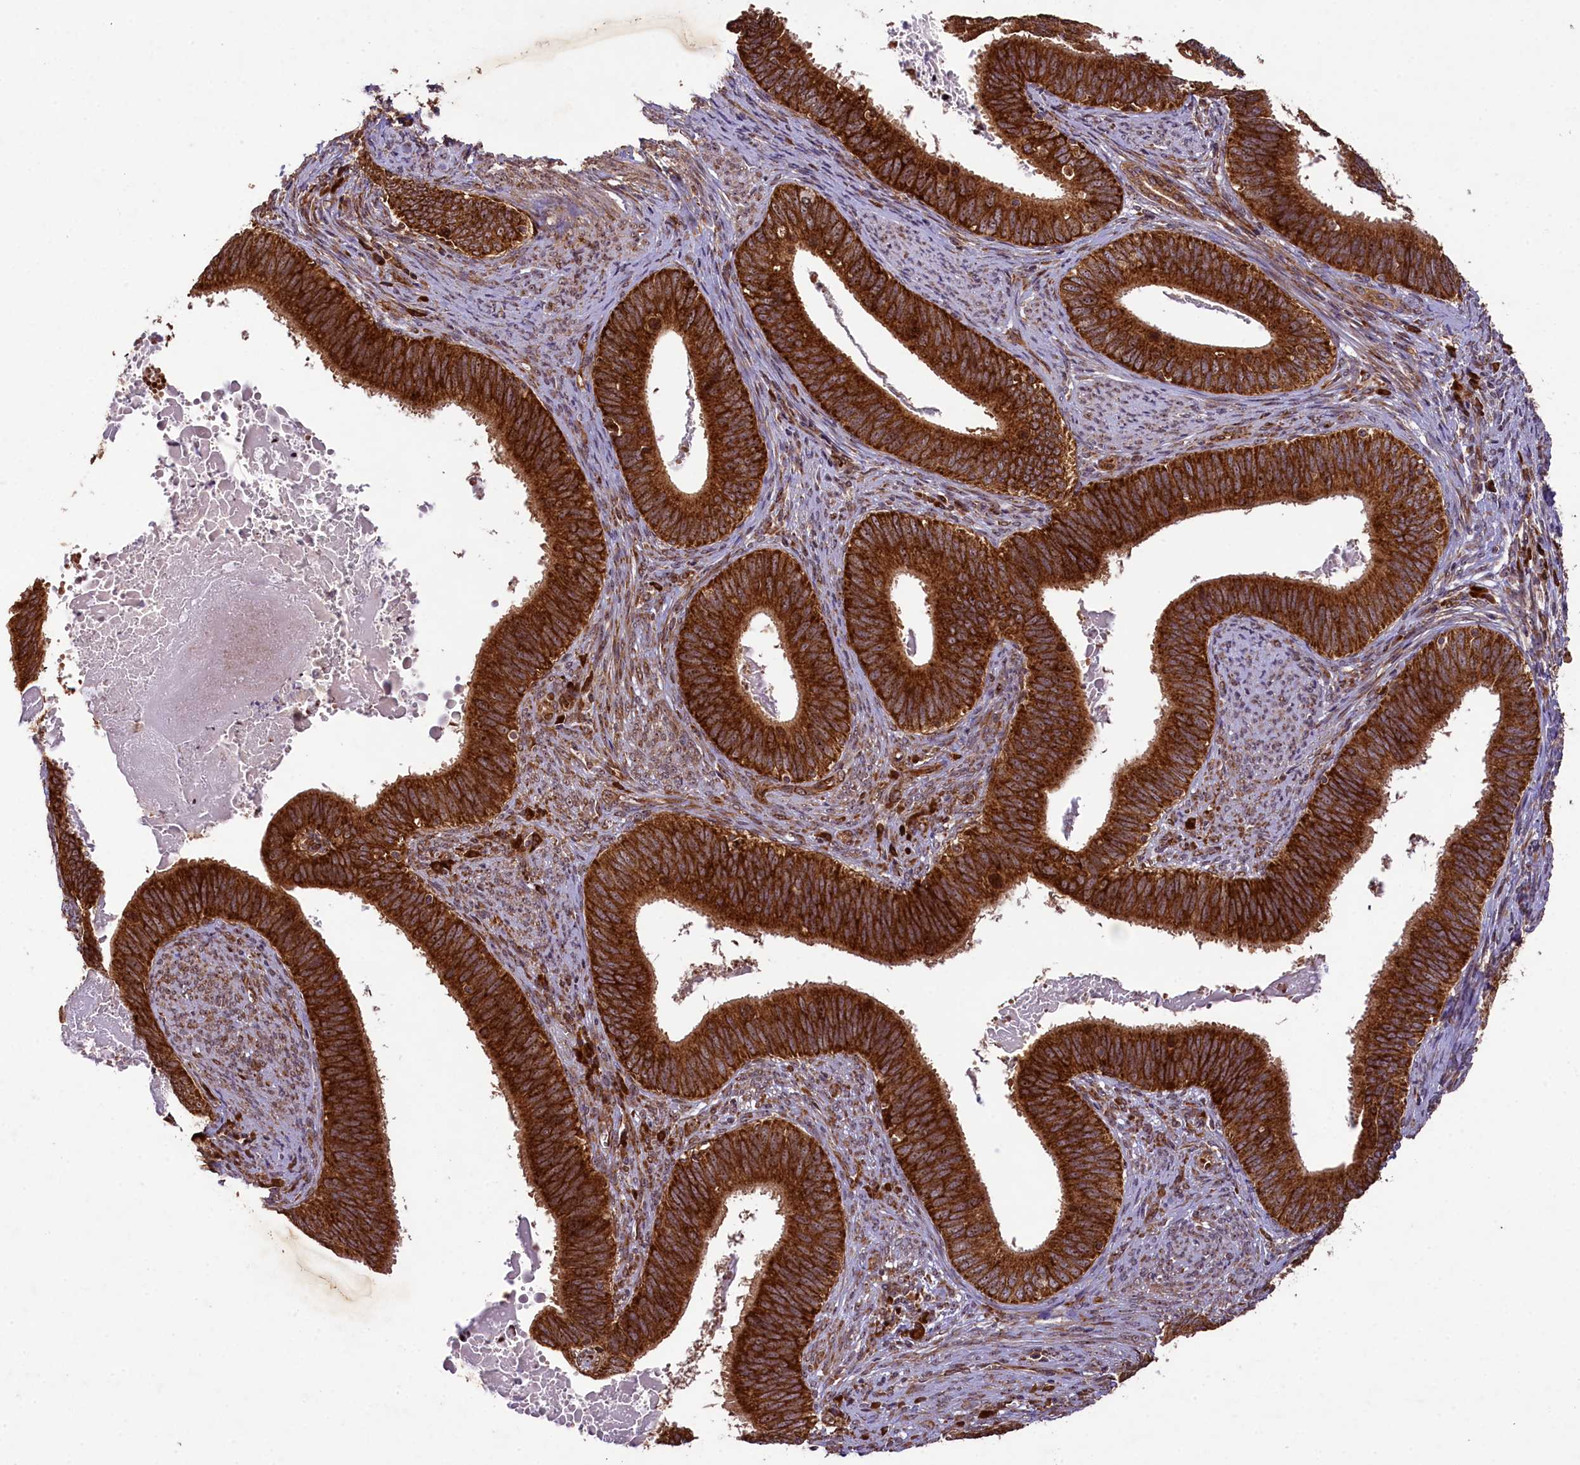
{"staining": {"intensity": "strong", "quantity": ">75%", "location": "cytoplasmic/membranous"}, "tissue": "cervical cancer", "cell_type": "Tumor cells", "image_type": "cancer", "snomed": [{"axis": "morphology", "description": "Adenocarcinoma, NOS"}, {"axis": "topography", "description": "Cervix"}], "caption": "Human adenocarcinoma (cervical) stained with a protein marker exhibits strong staining in tumor cells.", "gene": "LARP4", "patient": {"sex": "female", "age": 42}}